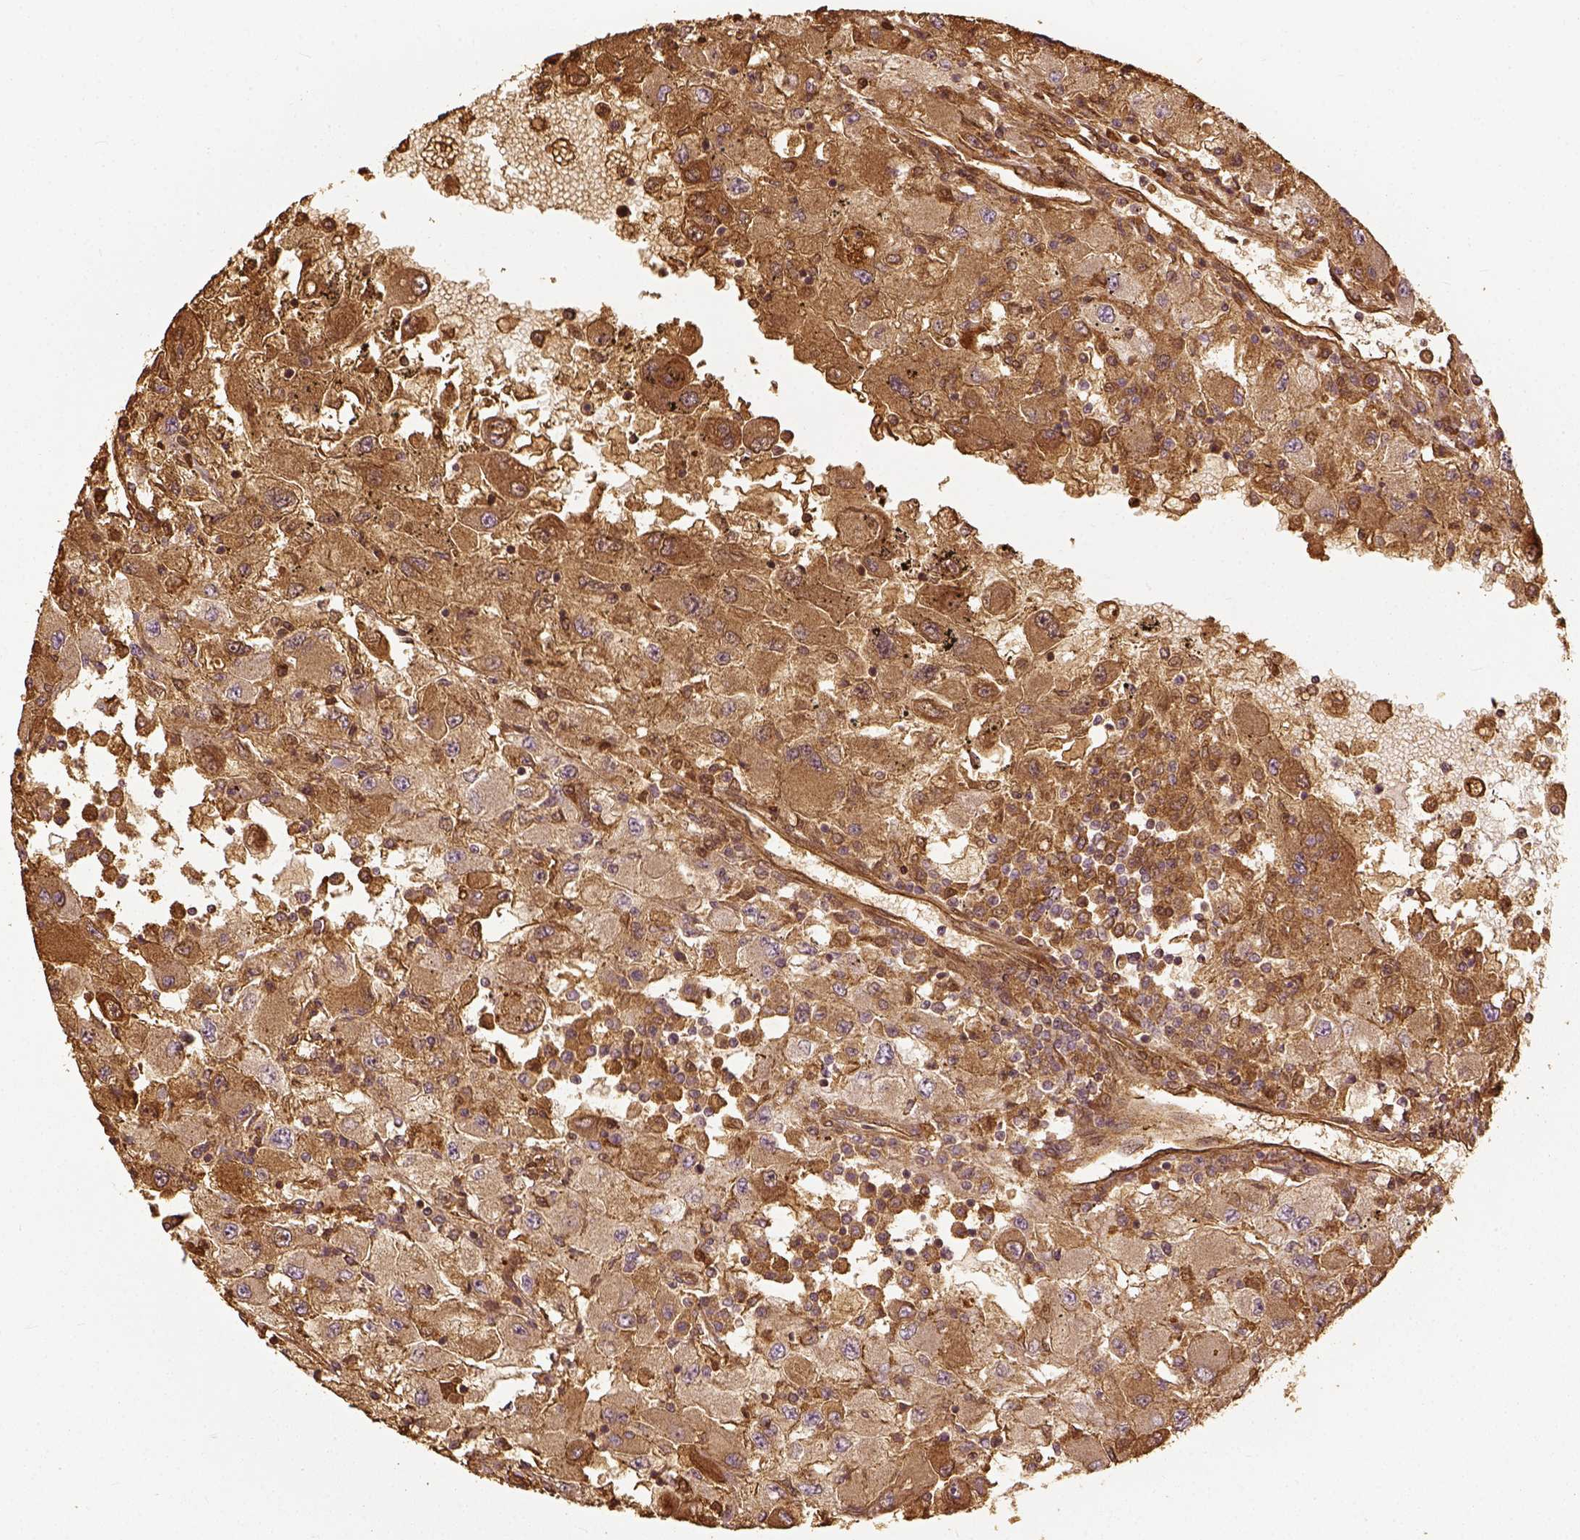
{"staining": {"intensity": "moderate", "quantity": ">75%", "location": "cytoplasmic/membranous"}, "tissue": "renal cancer", "cell_type": "Tumor cells", "image_type": "cancer", "snomed": [{"axis": "morphology", "description": "Adenocarcinoma, NOS"}, {"axis": "topography", "description": "Kidney"}], "caption": "Human adenocarcinoma (renal) stained for a protein (brown) reveals moderate cytoplasmic/membranous positive staining in approximately >75% of tumor cells.", "gene": "VEGFA", "patient": {"sex": "female", "age": 67}}